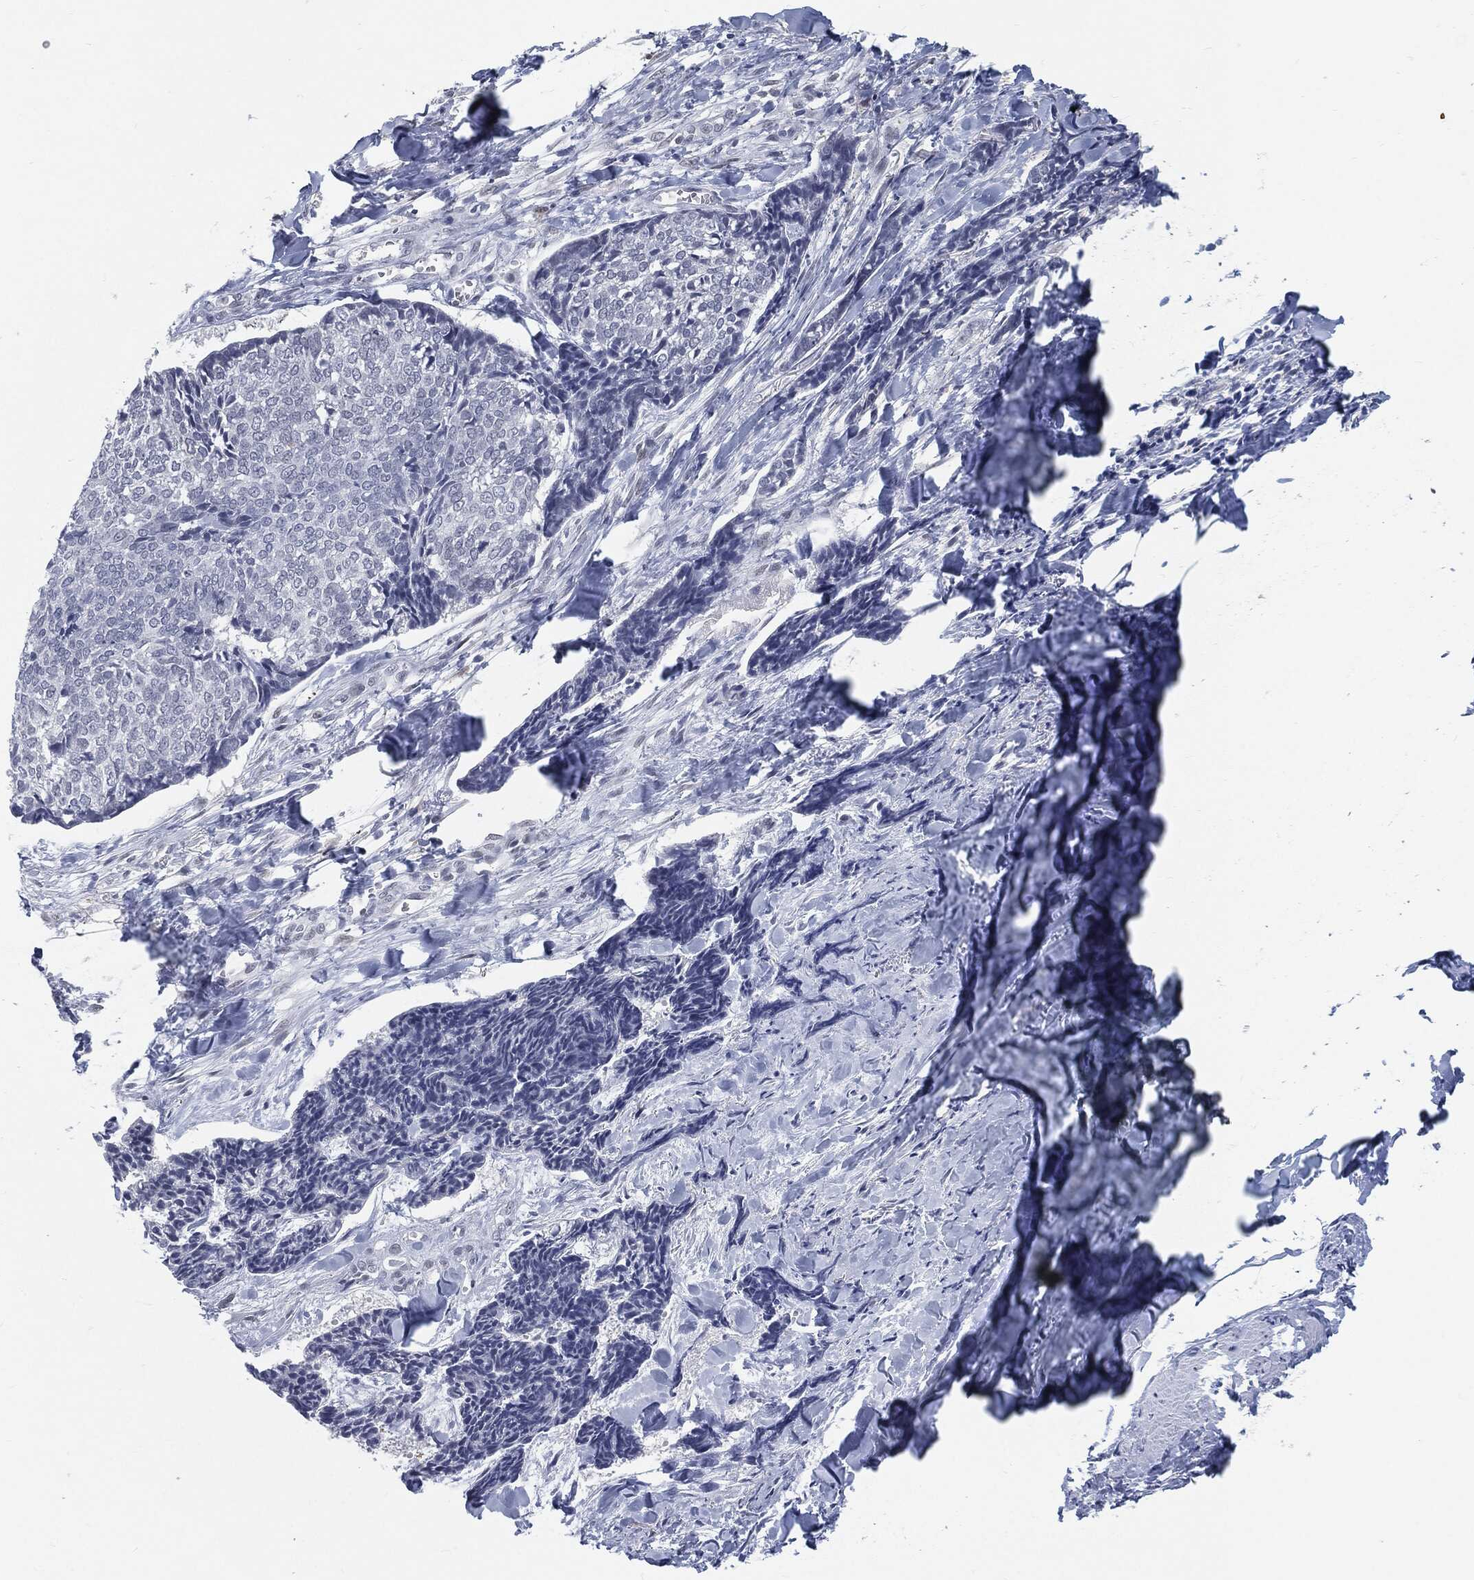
{"staining": {"intensity": "negative", "quantity": "none", "location": "none"}, "tissue": "skin cancer", "cell_type": "Tumor cells", "image_type": "cancer", "snomed": [{"axis": "morphology", "description": "Basal cell carcinoma"}, {"axis": "topography", "description": "Skin"}], "caption": "The photomicrograph exhibits no significant staining in tumor cells of basal cell carcinoma (skin). Nuclei are stained in blue.", "gene": "PROM1", "patient": {"sex": "male", "age": 86}}